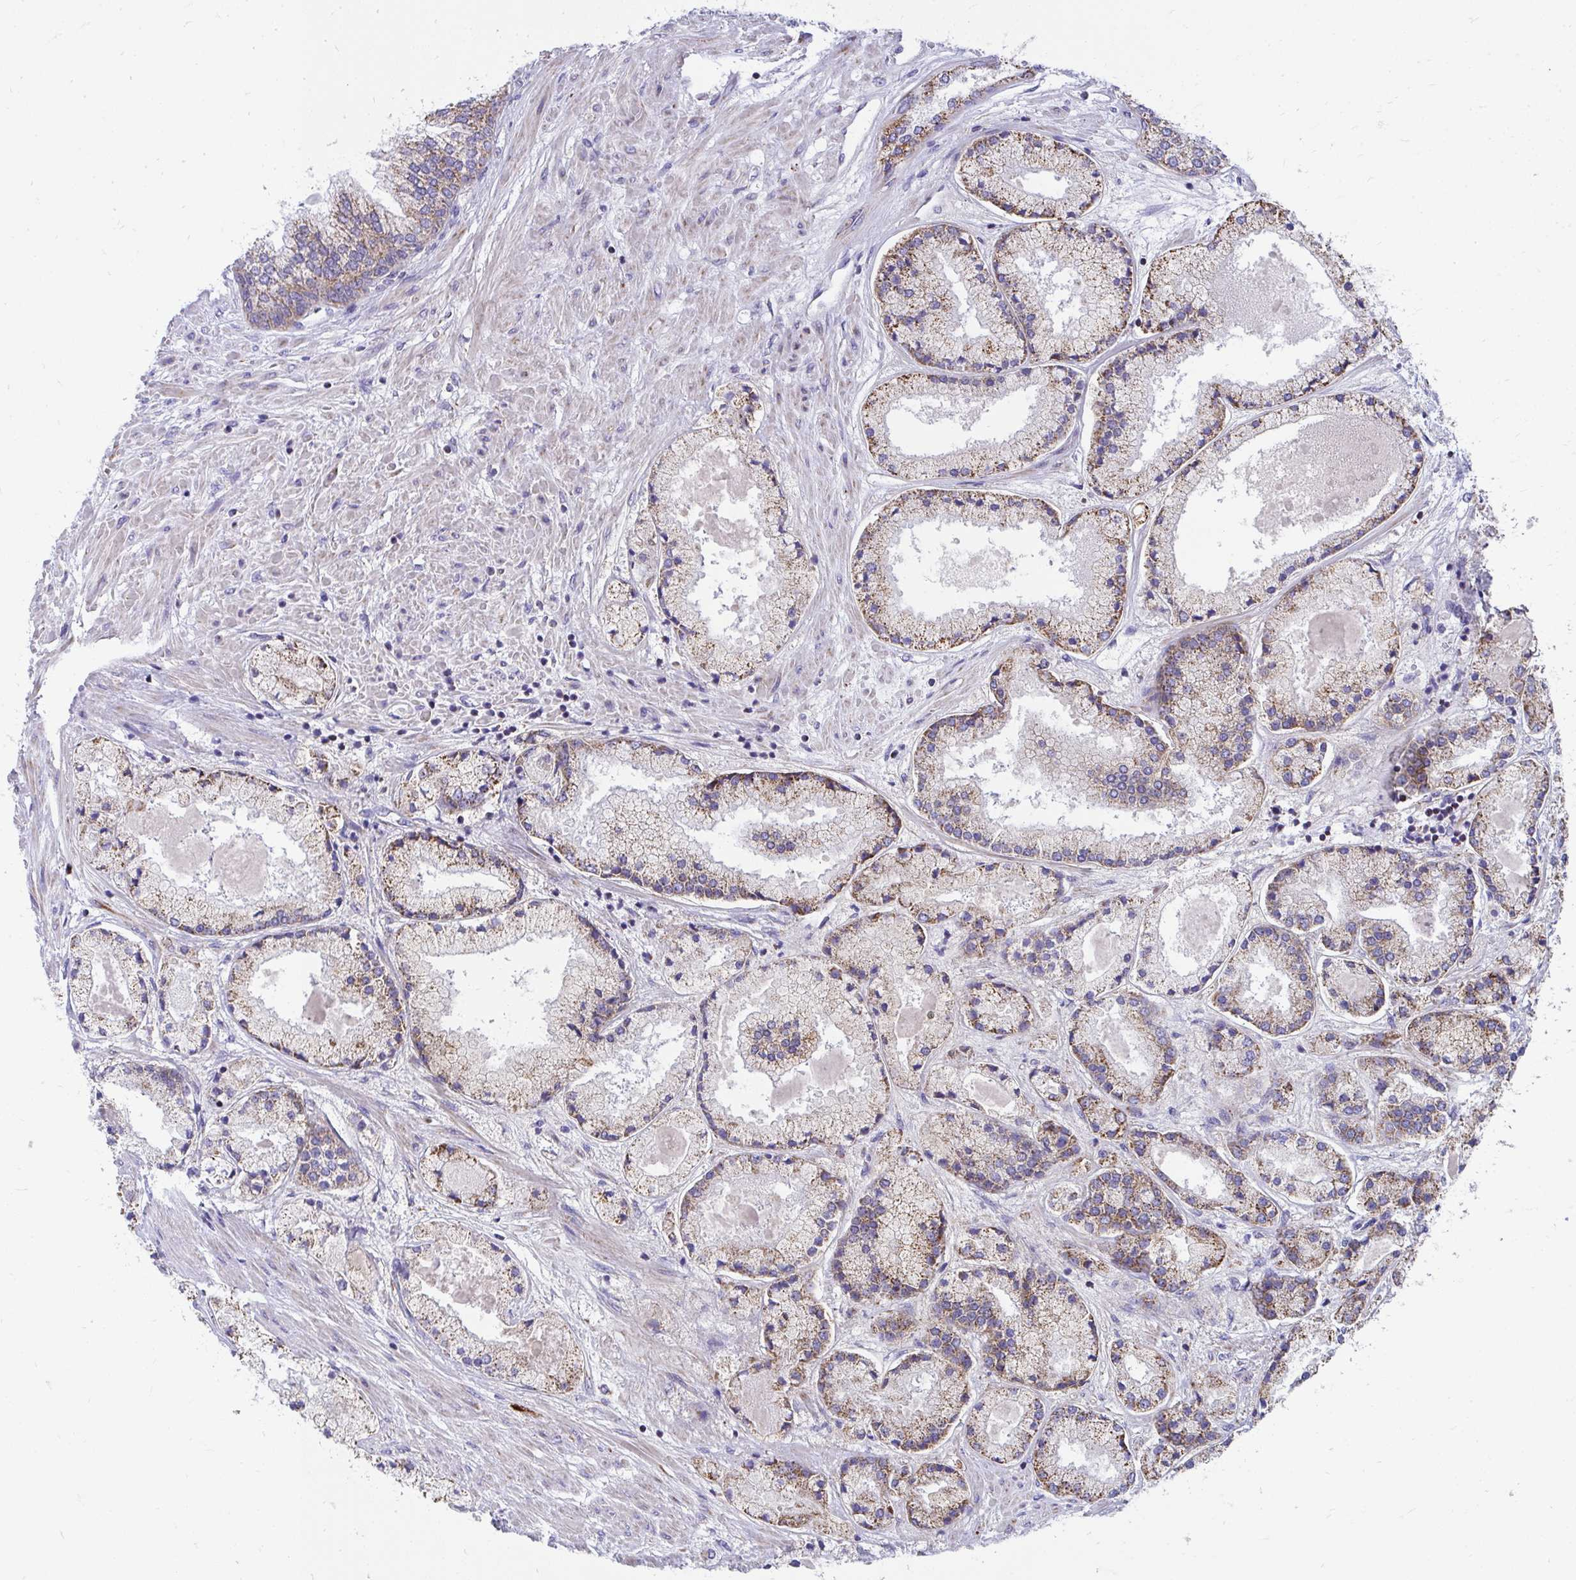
{"staining": {"intensity": "moderate", "quantity": "25%-75%", "location": "cytoplasmic/membranous"}, "tissue": "prostate cancer", "cell_type": "Tumor cells", "image_type": "cancer", "snomed": [{"axis": "morphology", "description": "Adenocarcinoma, High grade"}, {"axis": "topography", "description": "Prostate"}], "caption": "Immunohistochemical staining of human adenocarcinoma (high-grade) (prostate) reveals medium levels of moderate cytoplasmic/membranous positivity in approximately 25%-75% of tumor cells. The staining is performed using DAB (3,3'-diaminobenzidine) brown chromogen to label protein expression. The nuclei are counter-stained blue using hematoxylin.", "gene": "IL37", "patient": {"sex": "male", "age": 67}}